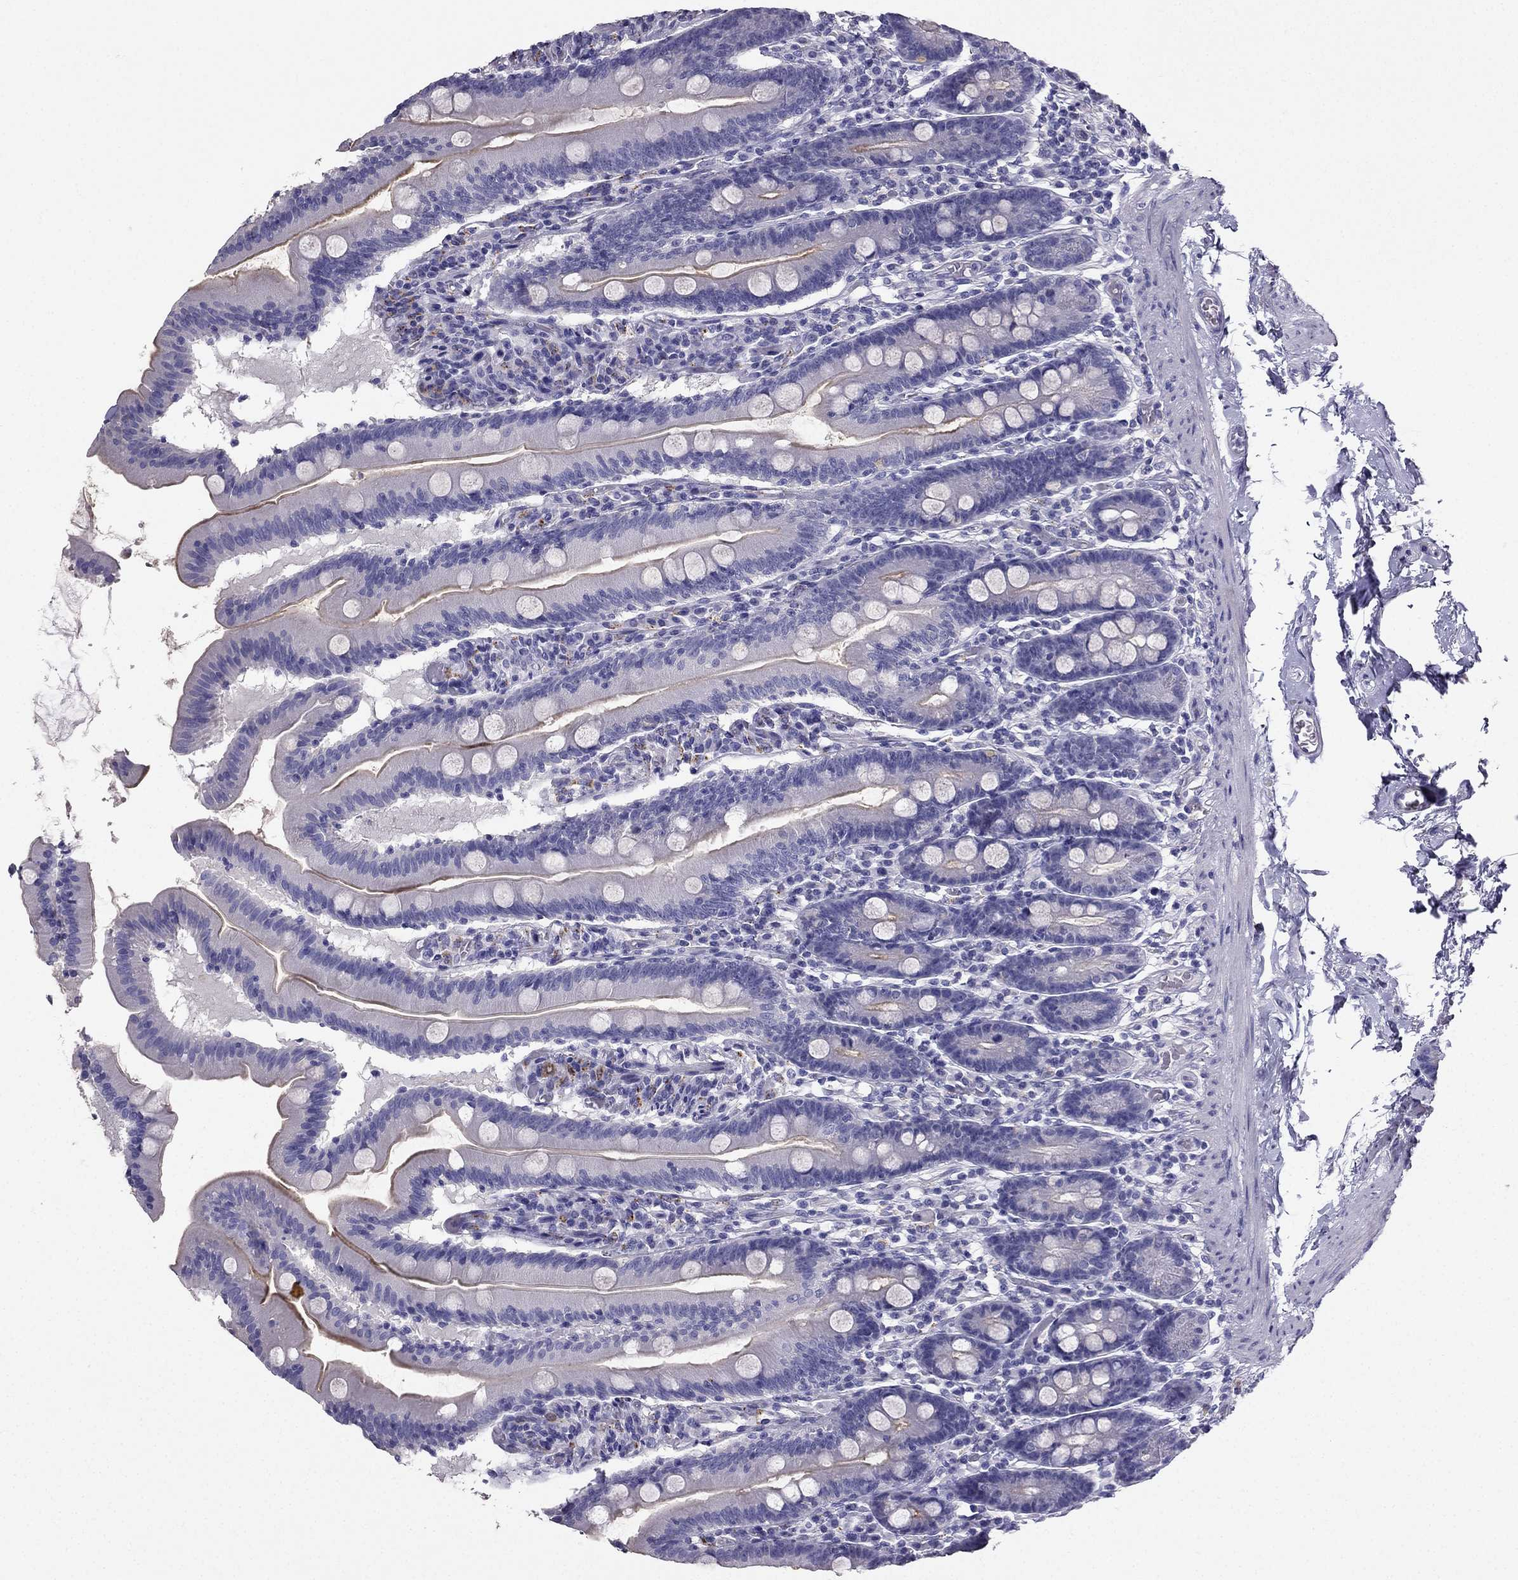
{"staining": {"intensity": "moderate", "quantity": "<25%", "location": "cytoplasmic/membranous"}, "tissue": "small intestine", "cell_type": "Glandular cells", "image_type": "normal", "snomed": [{"axis": "morphology", "description": "Normal tissue, NOS"}, {"axis": "topography", "description": "Small intestine"}], "caption": "IHC photomicrograph of unremarkable small intestine: human small intestine stained using immunohistochemistry (IHC) displays low levels of moderate protein expression localized specifically in the cytoplasmic/membranous of glandular cells, appearing as a cytoplasmic/membranous brown color.", "gene": "PTH", "patient": {"sex": "male", "age": 37}}